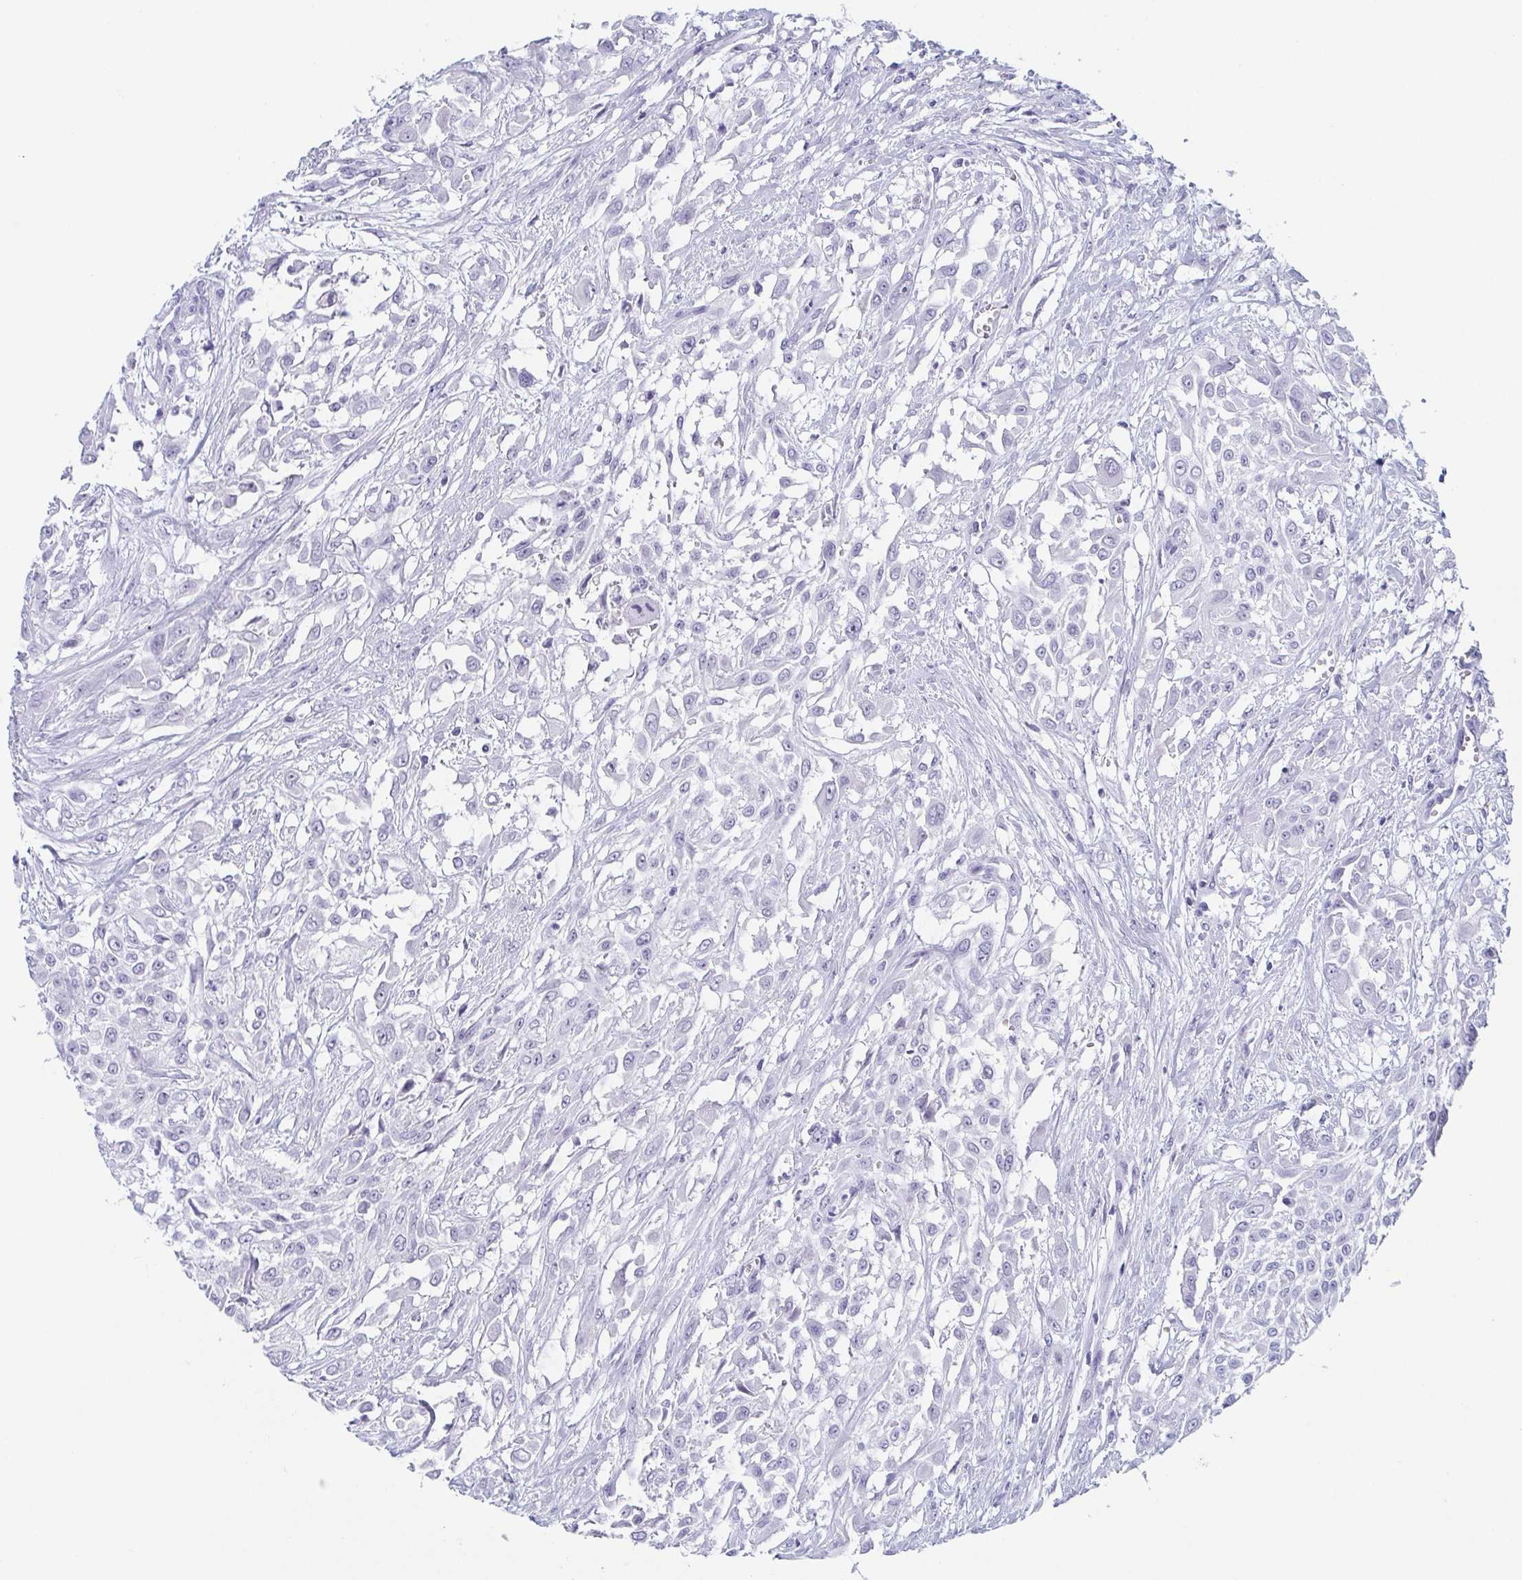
{"staining": {"intensity": "negative", "quantity": "none", "location": "none"}, "tissue": "urothelial cancer", "cell_type": "Tumor cells", "image_type": "cancer", "snomed": [{"axis": "morphology", "description": "Urothelial carcinoma, High grade"}, {"axis": "topography", "description": "Urinary bladder"}], "caption": "Immunohistochemistry (IHC) photomicrograph of human urothelial cancer stained for a protein (brown), which exhibits no expression in tumor cells.", "gene": "REG4", "patient": {"sex": "male", "age": 57}}